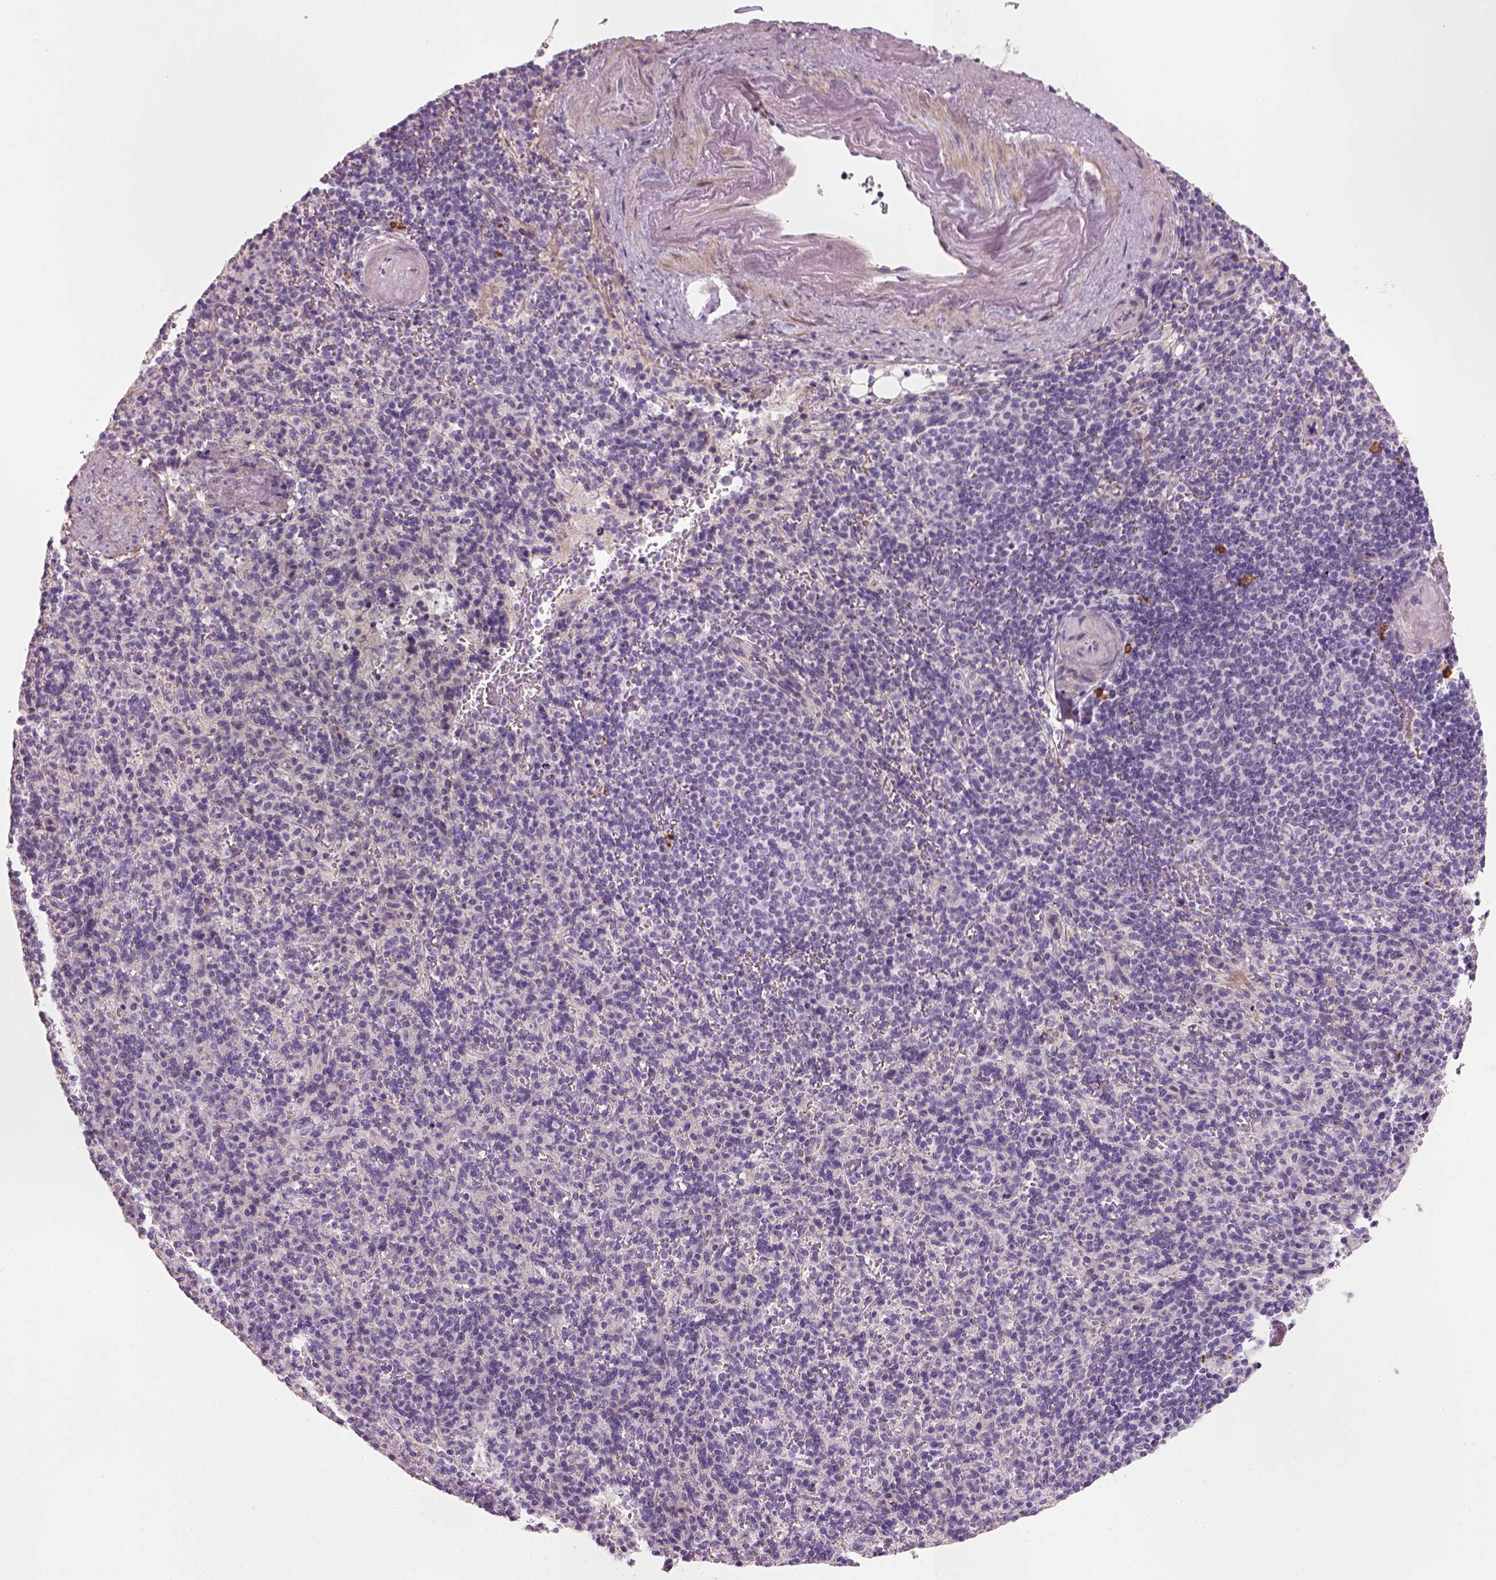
{"staining": {"intensity": "negative", "quantity": "none", "location": "none"}, "tissue": "spleen", "cell_type": "Cells in red pulp", "image_type": "normal", "snomed": [{"axis": "morphology", "description": "Normal tissue, NOS"}, {"axis": "topography", "description": "Spleen"}], "caption": "An immunohistochemistry (IHC) image of normal spleen is shown. There is no staining in cells in red pulp of spleen. (Stains: DAB immunohistochemistry (IHC) with hematoxylin counter stain, Microscopy: brightfield microscopy at high magnification).", "gene": "ELOVL3", "patient": {"sex": "female", "age": 74}}